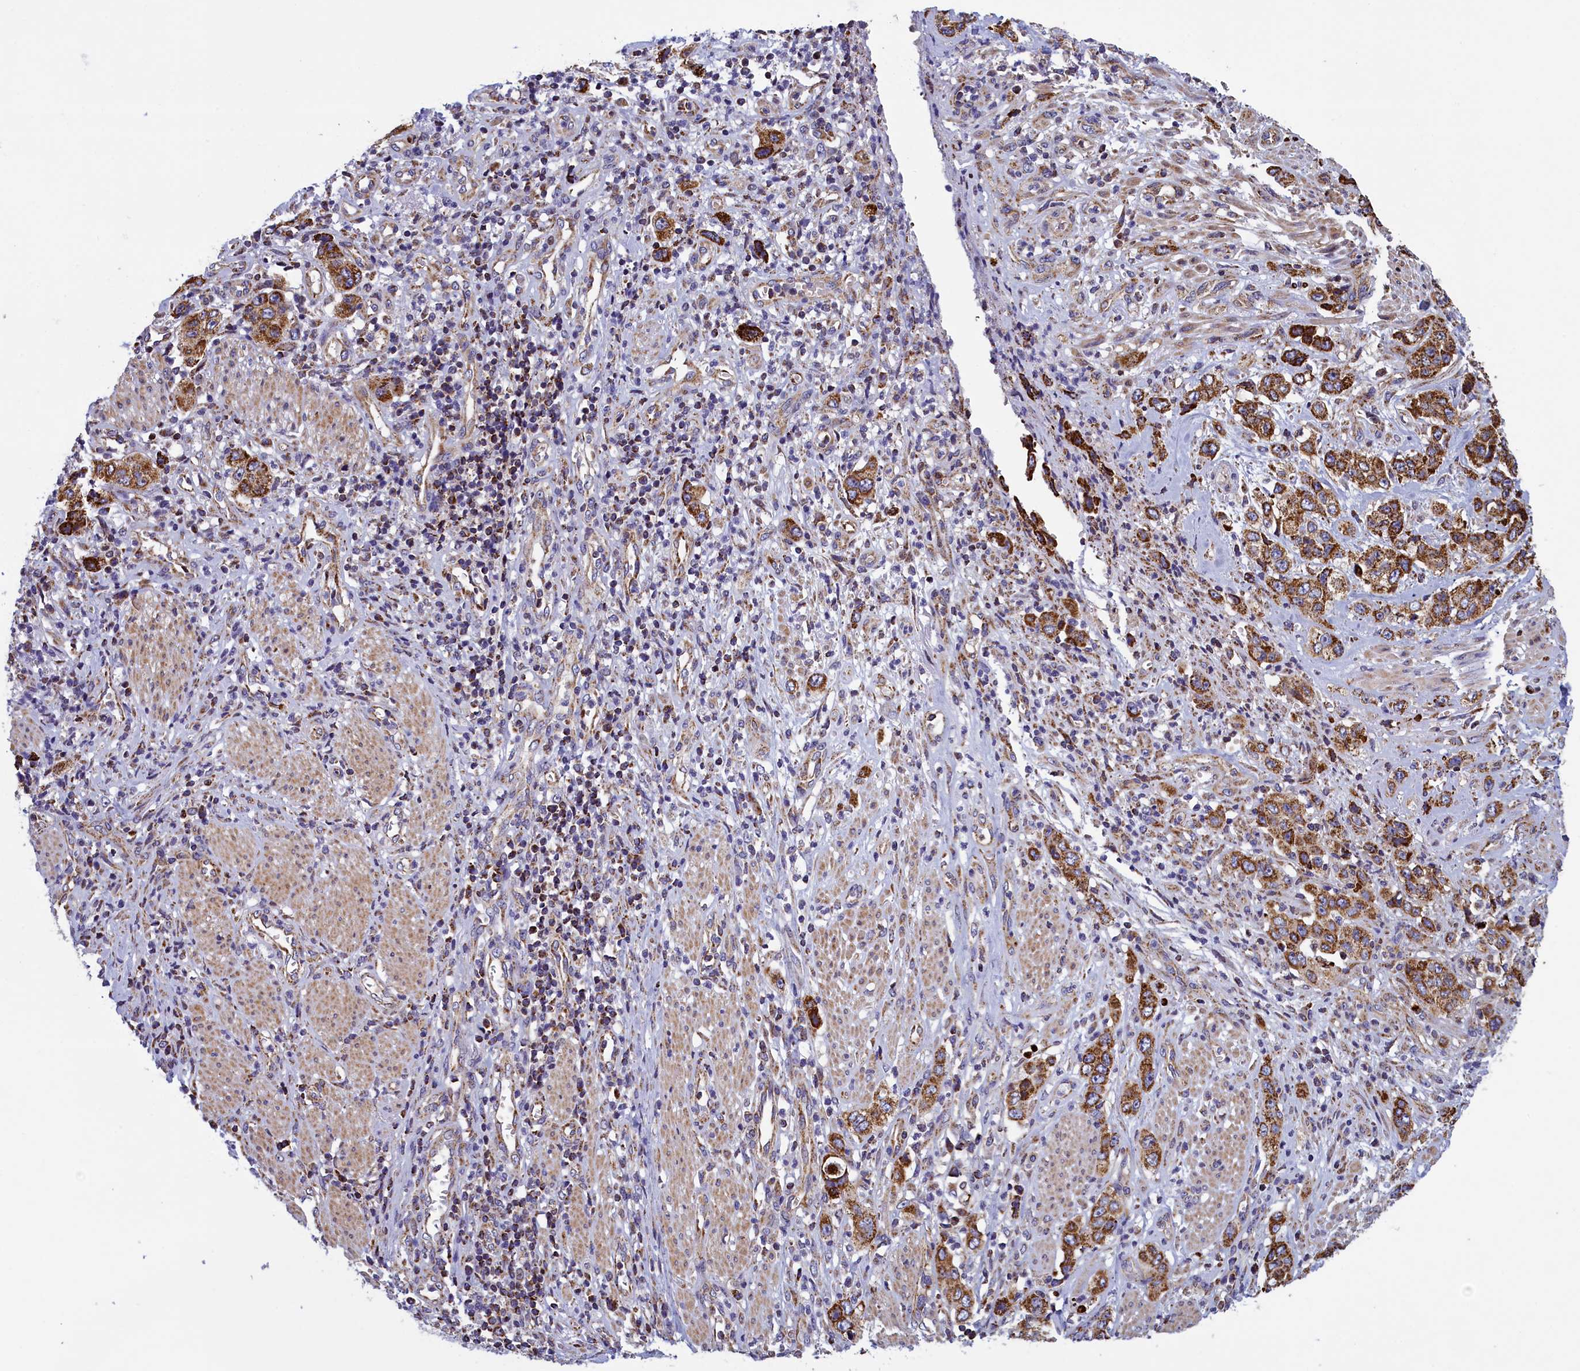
{"staining": {"intensity": "strong", "quantity": ">75%", "location": "cytoplasmic/membranous"}, "tissue": "stomach cancer", "cell_type": "Tumor cells", "image_type": "cancer", "snomed": [{"axis": "morphology", "description": "Adenocarcinoma, NOS"}, {"axis": "topography", "description": "Stomach, upper"}], "caption": "Immunohistochemistry (DAB (3,3'-diaminobenzidine)) staining of adenocarcinoma (stomach) demonstrates strong cytoplasmic/membranous protein staining in about >75% of tumor cells.", "gene": "IFT122", "patient": {"sex": "male", "age": 62}}